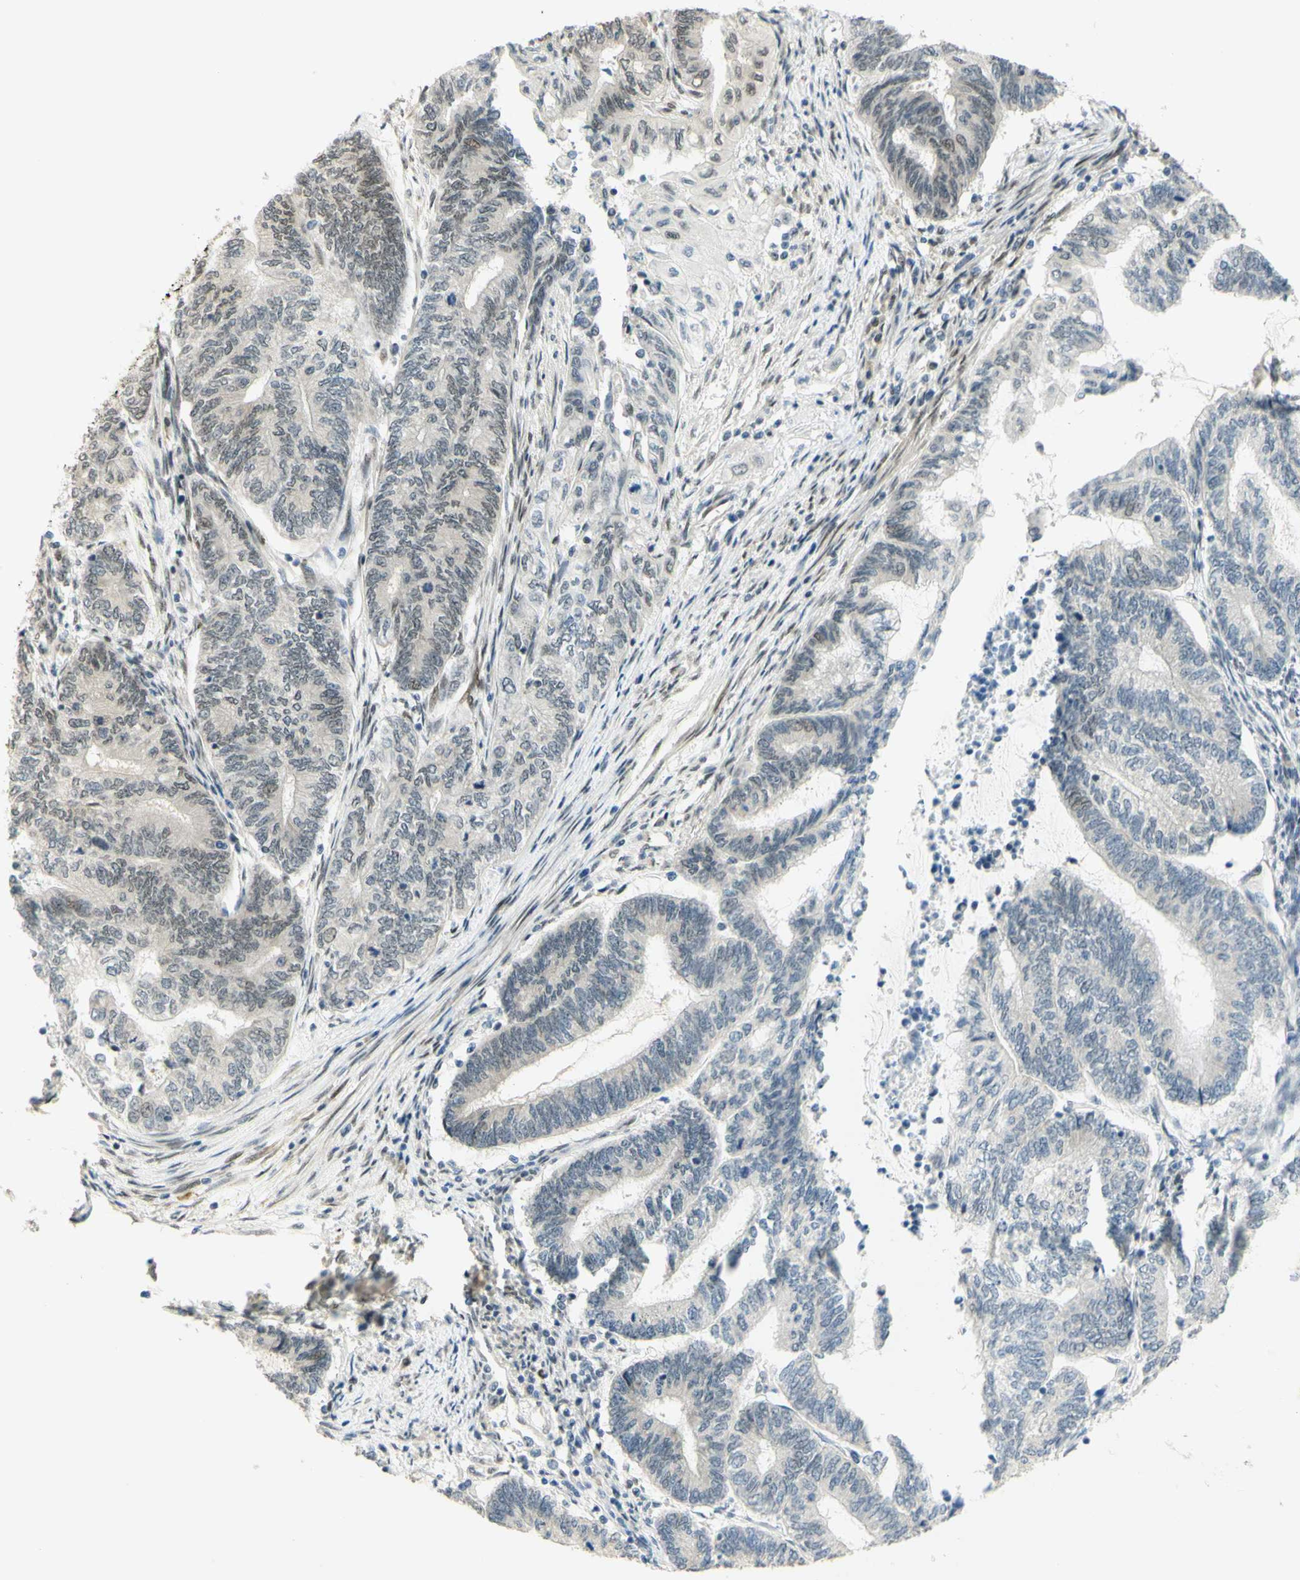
{"staining": {"intensity": "weak", "quantity": "<25%", "location": "nuclear"}, "tissue": "endometrial cancer", "cell_type": "Tumor cells", "image_type": "cancer", "snomed": [{"axis": "morphology", "description": "Adenocarcinoma, NOS"}, {"axis": "topography", "description": "Uterus"}, {"axis": "topography", "description": "Endometrium"}], "caption": "Tumor cells show no significant protein expression in endometrial adenocarcinoma. The staining is performed using DAB (3,3'-diaminobenzidine) brown chromogen with nuclei counter-stained in using hematoxylin.", "gene": "DDX1", "patient": {"sex": "female", "age": 70}}